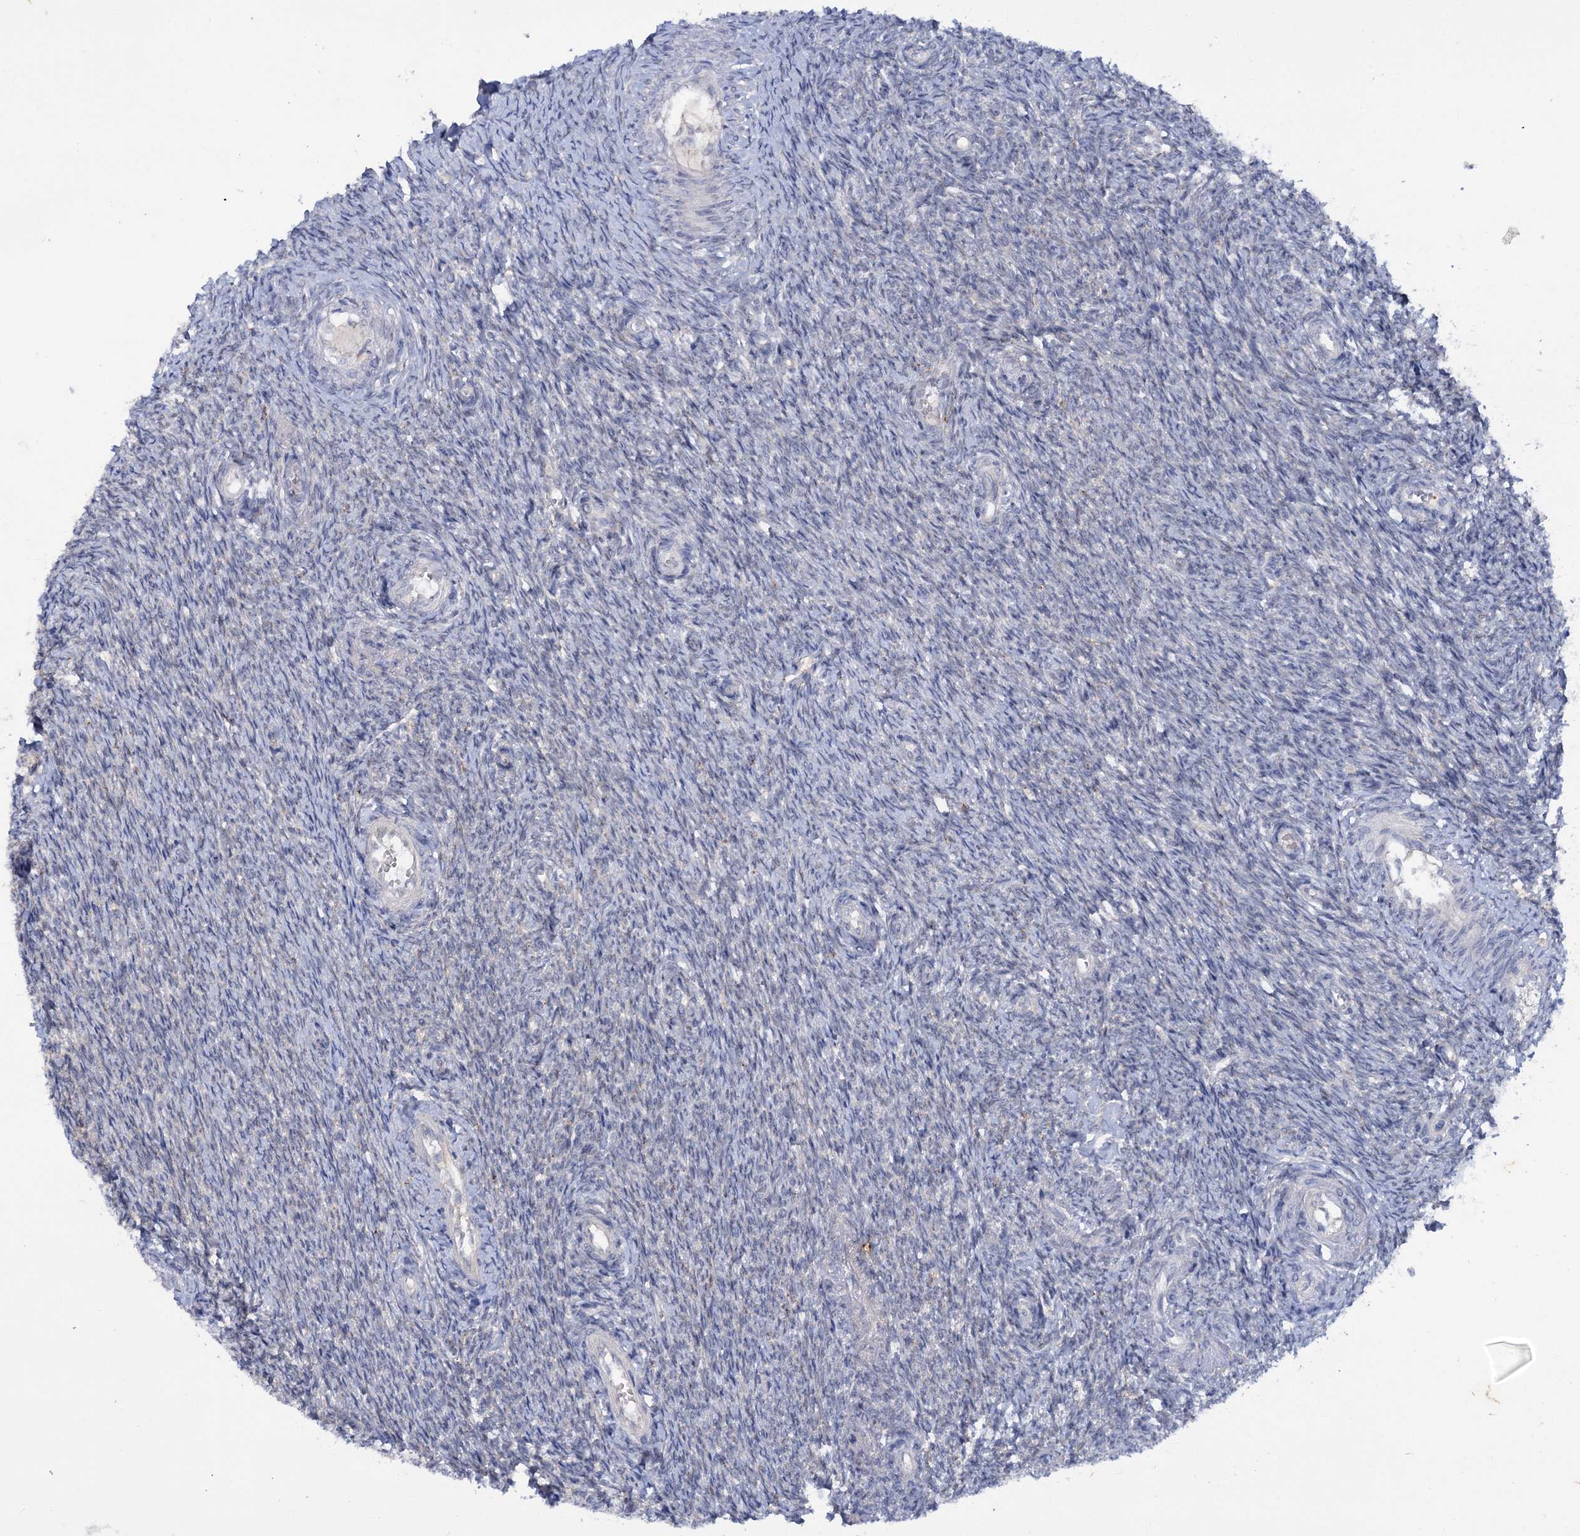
{"staining": {"intensity": "negative", "quantity": "none", "location": "none"}, "tissue": "ovary", "cell_type": "Ovarian stroma cells", "image_type": "normal", "snomed": [{"axis": "morphology", "description": "Normal tissue, NOS"}, {"axis": "topography", "description": "Ovary"}], "caption": "The histopathology image reveals no significant expression in ovarian stroma cells of ovary. Brightfield microscopy of immunohistochemistry (IHC) stained with DAB (brown) and hematoxylin (blue), captured at high magnification.", "gene": "MID1IP1", "patient": {"sex": "female", "age": 44}}